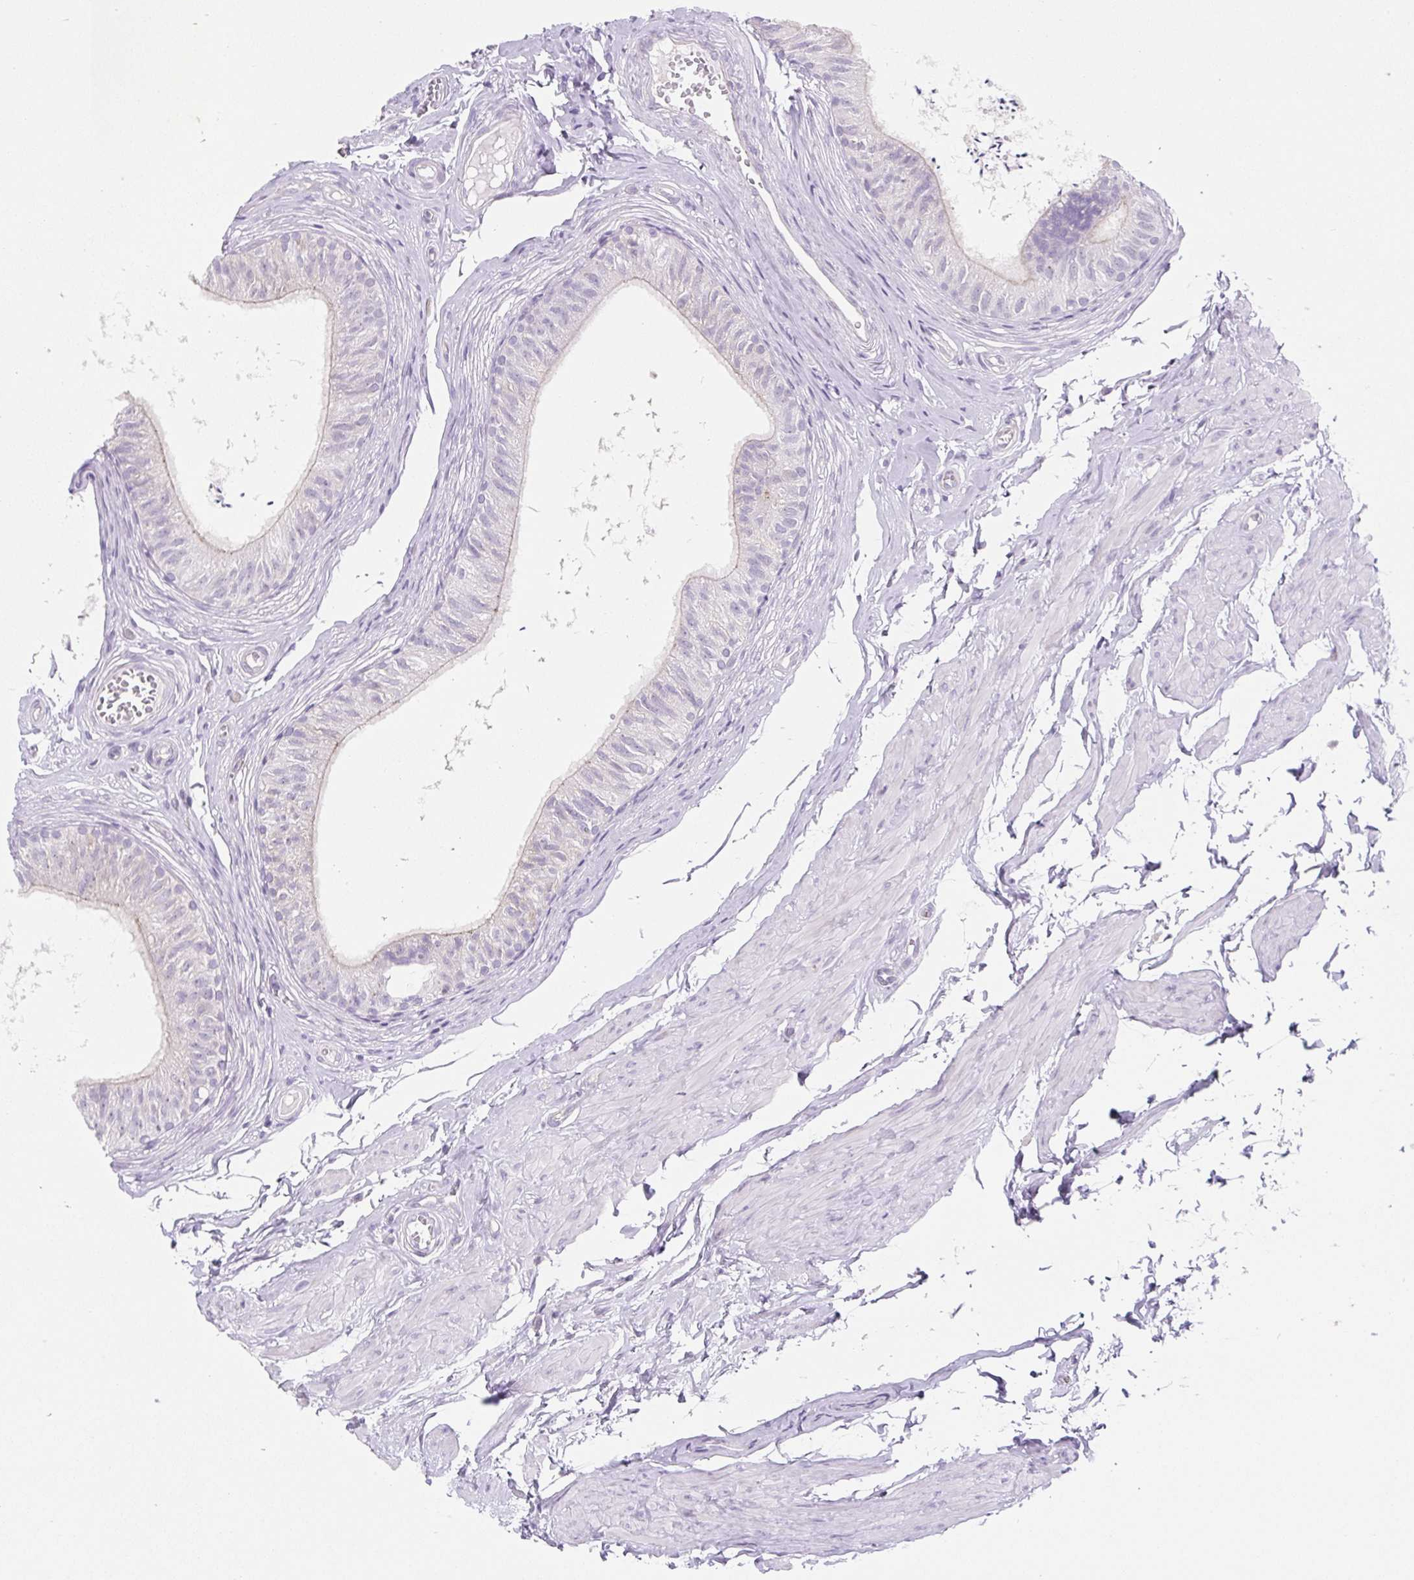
{"staining": {"intensity": "negative", "quantity": "none", "location": "none"}, "tissue": "epididymis", "cell_type": "Glandular cells", "image_type": "normal", "snomed": [{"axis": "morphology", "description": "Normal tissue, NOS"}, {"axis": "topography", "description": "Epididymis, spermatic cord, NOS"}, {"axis": "topography", "description": "Epididymis"}, {"axis": "topography", "description": "Peripheral nerve tissue"}], "caption": "Glandular cells show no significant staining in normal epididymis. The staining was performed using DAB to visualize the protein expression in brown, while the nuclei were stained in blue with hematoxylin (Magnification: 20x).", "gene": "BCAS1", "patient": {"sex": "male", "age": 29}}